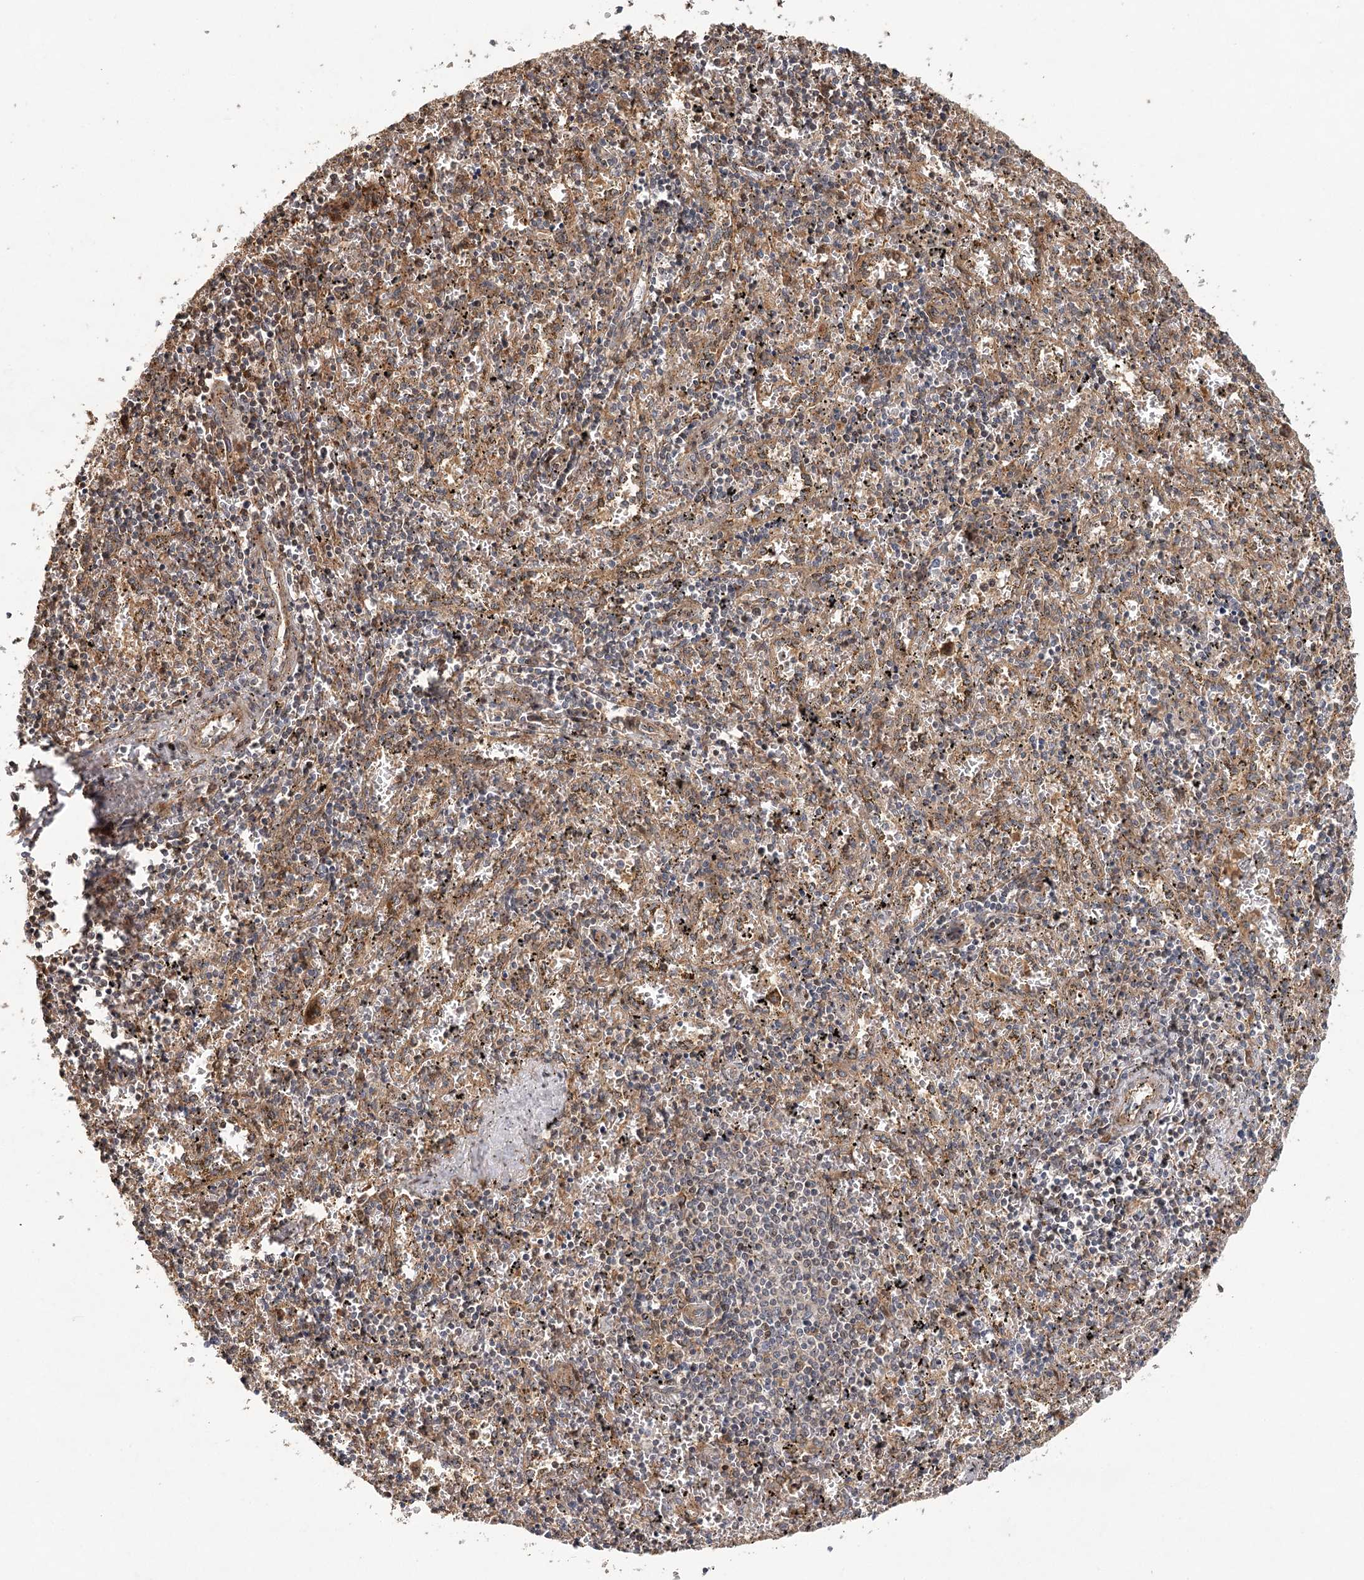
{"staining": {"intensity": "negative", "quantity": "none", "location": "none"}, "tissue": "spleen", "cell_type": "Cells in red pulp", "image_type": "normal", "snomed": [{"axis": "morphology", "description": "Normal tissue, NOS"}, {"axis": "topography", "description": "Spleen"}], "caption": "Histopathology image shows no significant protein expression in cells in red pulp of benign spleen.", "gene": "LSS", "patient": {"sex": "male", "age": 11}}